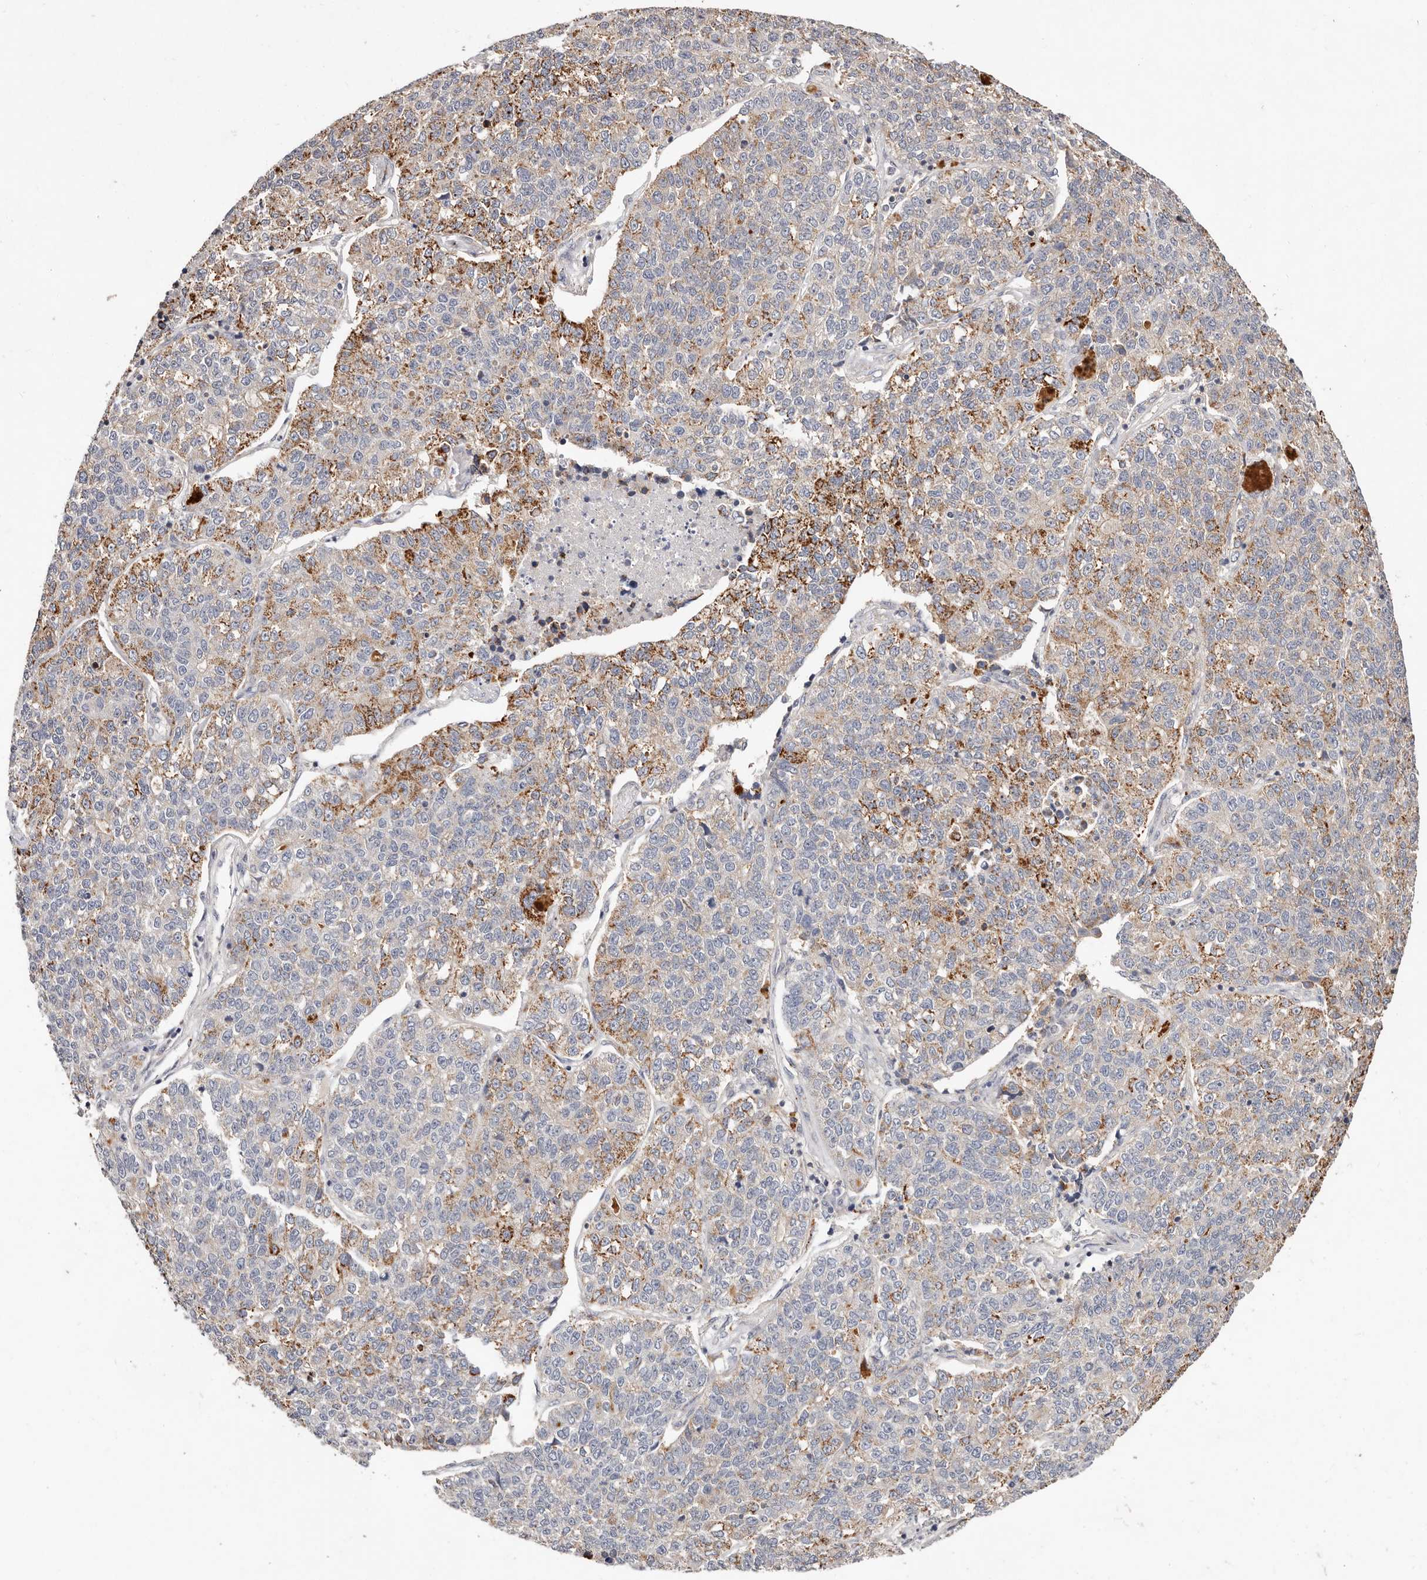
{"staining": {"intensity": "moderate", "quantity": "25%-75%", "location": "cytoplasmic/membranous"}, "tissue": "lung cancer", "cell_type": "Tumor cells", "image_type": "cancer", "snomed": [{"axis": "morphology", "description": "Adenocarcinoma, NOS"}, {"axis": "topography", "description": "Lung"}], "caption": "Brown immunohistochemical staining in human lung adenocarcinoma reveals moderate cytoplasmic/membranous positivity in approximately 25%-75% of tumor cells. The staining was performed using DAB to visualize the protein expression in brown, while the nuclei were stained in blue with hematoxylin (Magnification: 20x).", "gene": "THBS3", "patient": {"sex": "male", "age": 49}}